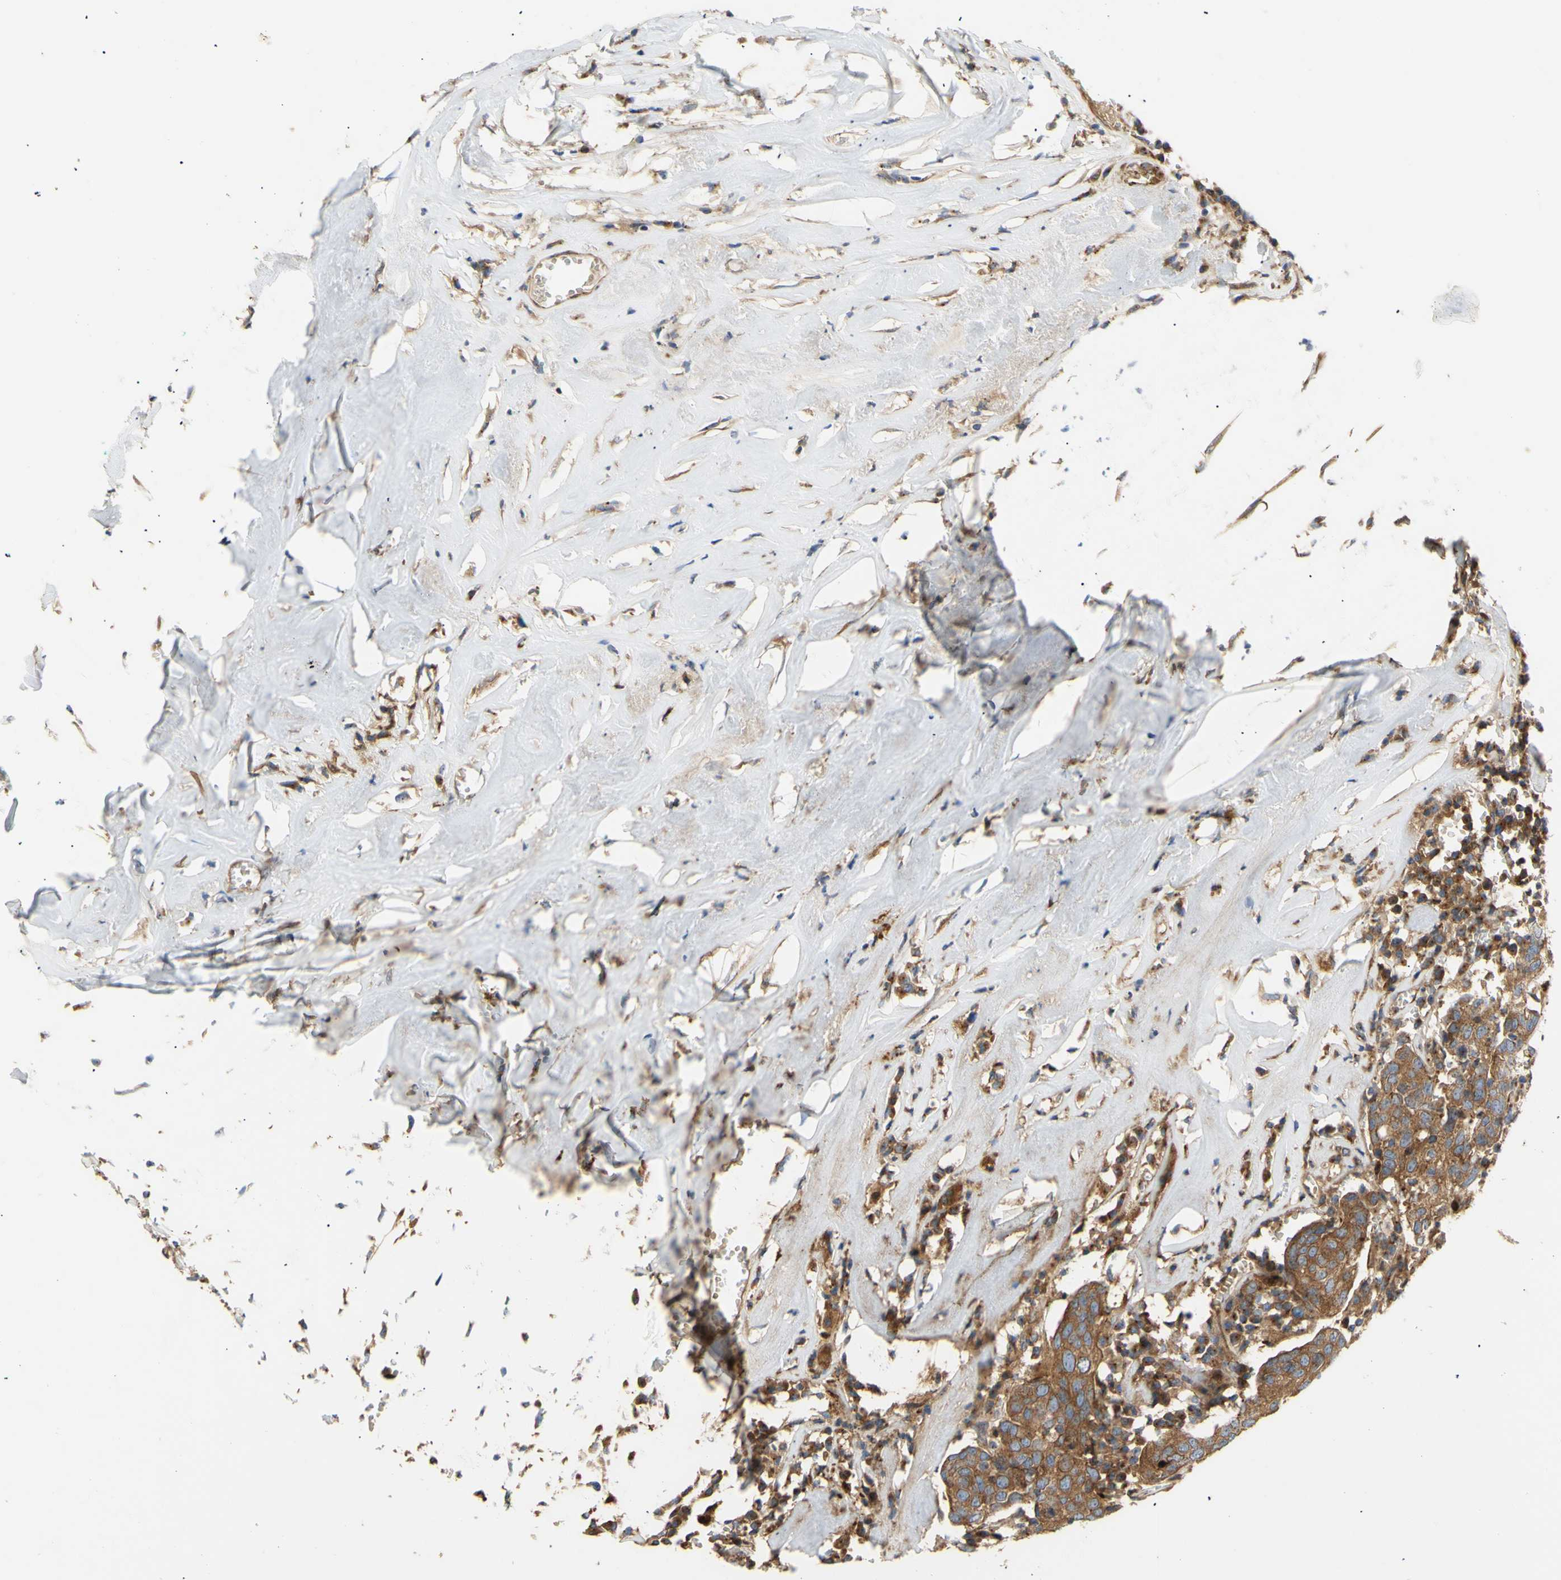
{"staining": {"intensity": "moderate", "quantity": "25%-75%", "location": "cytoplasmic/membranous"}, "tissue": "head and neck cancer", "cell_type": "Tumor cells", "image_type": "cancer", "snomed": [{"axis": "morphology", "description": "Adenocarcinoma, NOS"}, {"axis": "topography", "description": "Salivary gland"}, {"axis": "topography", "description": "Head-Neck"}], "caption": "Moderate cytoplasmic/membranous protein positivity is appreciated in approximately 25%-75% of tumor cells in head and neck adenocarcinoma. The staining is performed using DAB brown chromogen to label protein expression. The nuclei are counter-stained blue using hematoxylin.", "gene": "TUBG2", "patient": {"sex": "female", "age": 65}}